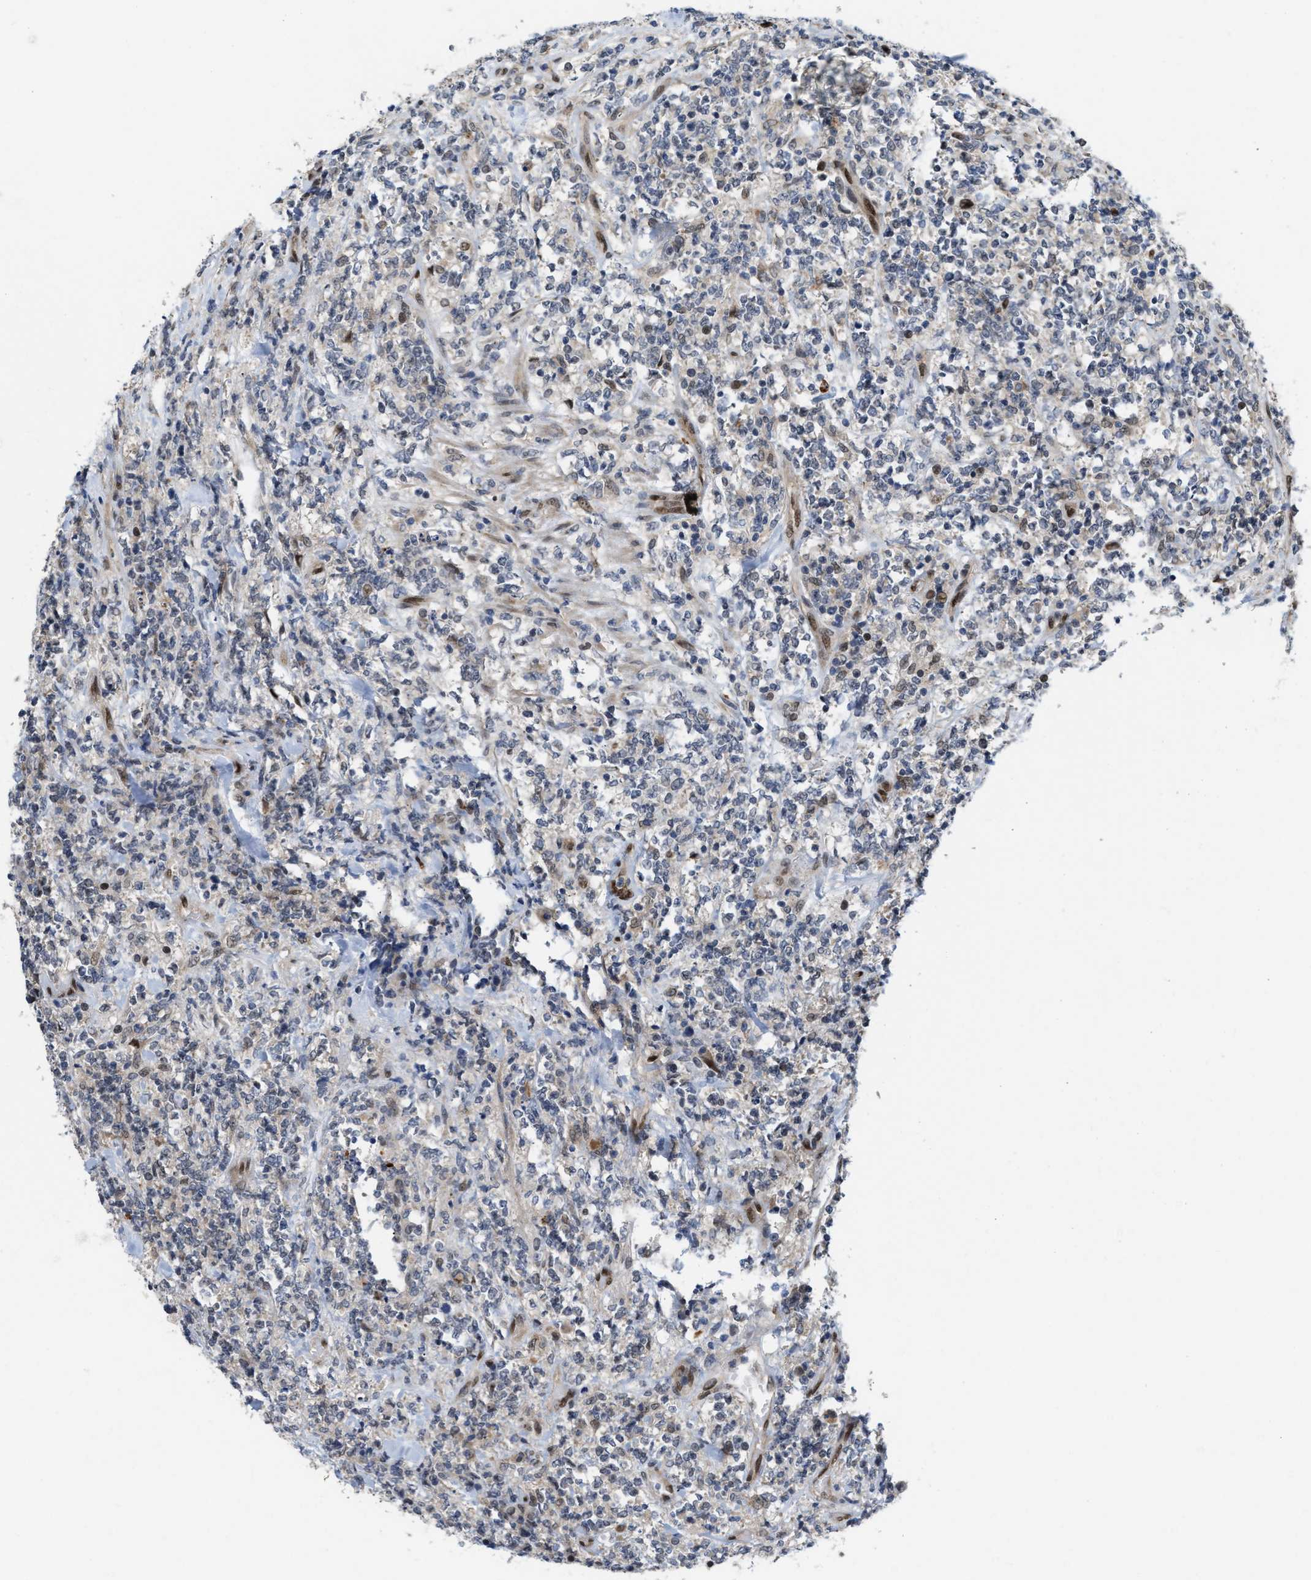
{"staining": {"intensity": "weak", "quantity": "<25%", "location": "cytoplasmic/membranous"}, "tissue": "lymphoma", "cell_type": "Tumor cells", "image_type": "cancer", "snomed": [{"axis": "morphology", "description": "Malignant lymphoma, non-Hodgkin's type, High grade"}, {"axis": "topography", "description": "Soft tissue"}], "caption": "A photomicrograph of high-grade malignant lymphoma, non-Hodgkin's type stained for a protein shows no brown staining in tumor cells. (DAB immunohistochemistry visualized using brightfield microscopy, high magnification).", "gene": "TCF4", "patient": {"sex": "male", "age": 18}}